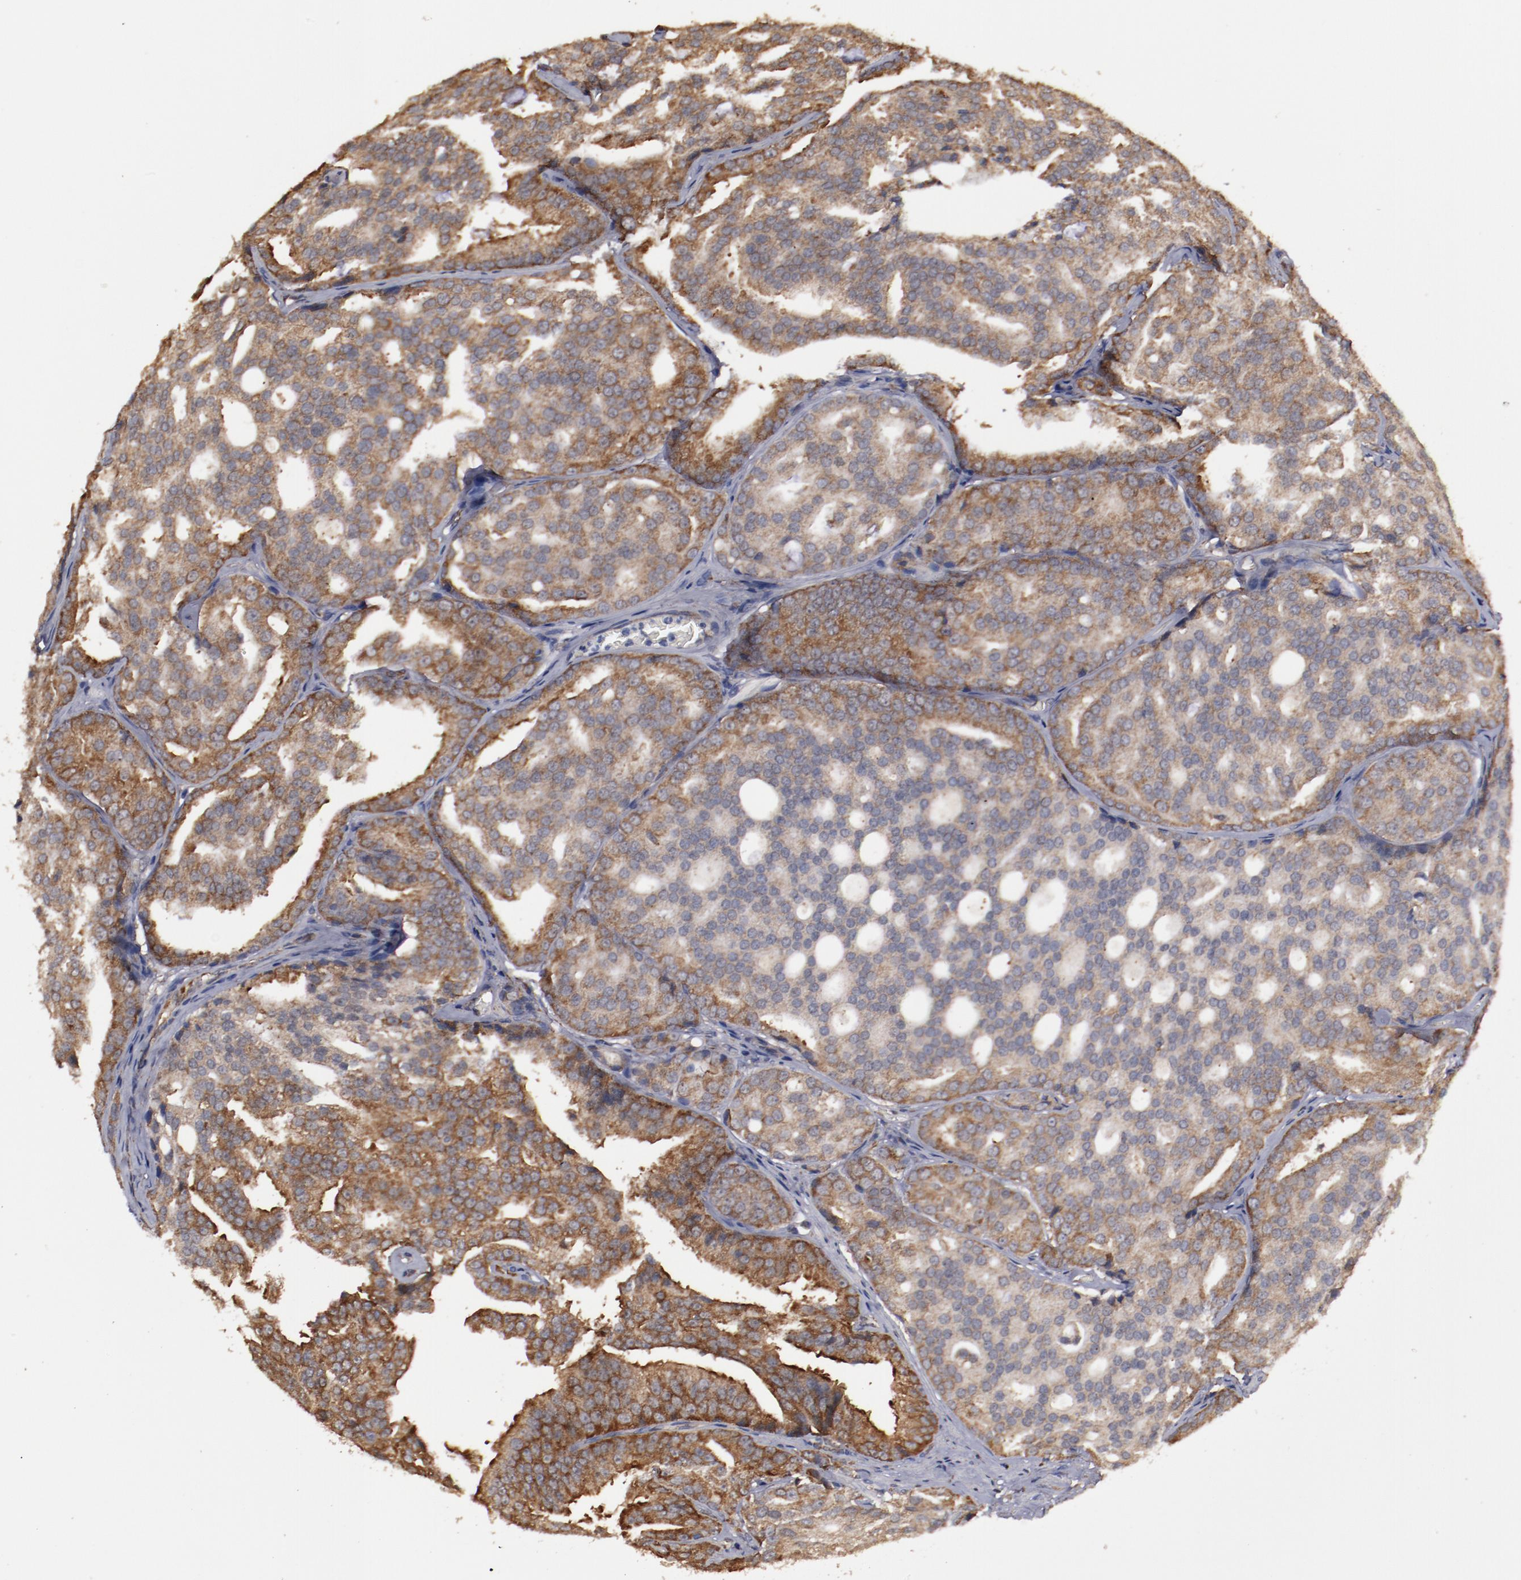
{"staining": {"intensity": "moderate", "quantity": ">75%", "location": "cytoplasmic/membranous"}, "tissue": "prostate cancer", "cell_type": "Tumor cells", "image_type": "cancer", "snomed": [{"axis": "morphology", "description": "Adenocarcinoma, High grade"}, {"axis": "topography", "description": "Prostate"}], "caption": "Immunohistochemical staining of human prostate adenocarcinoma (high-grade) demonstrates medium levels of moderate cytoplasmic/membranous expression in about >75% of tumor cells.", "gene": "RPS4Y1", "patient": {"sex": "male", "age": 64}}